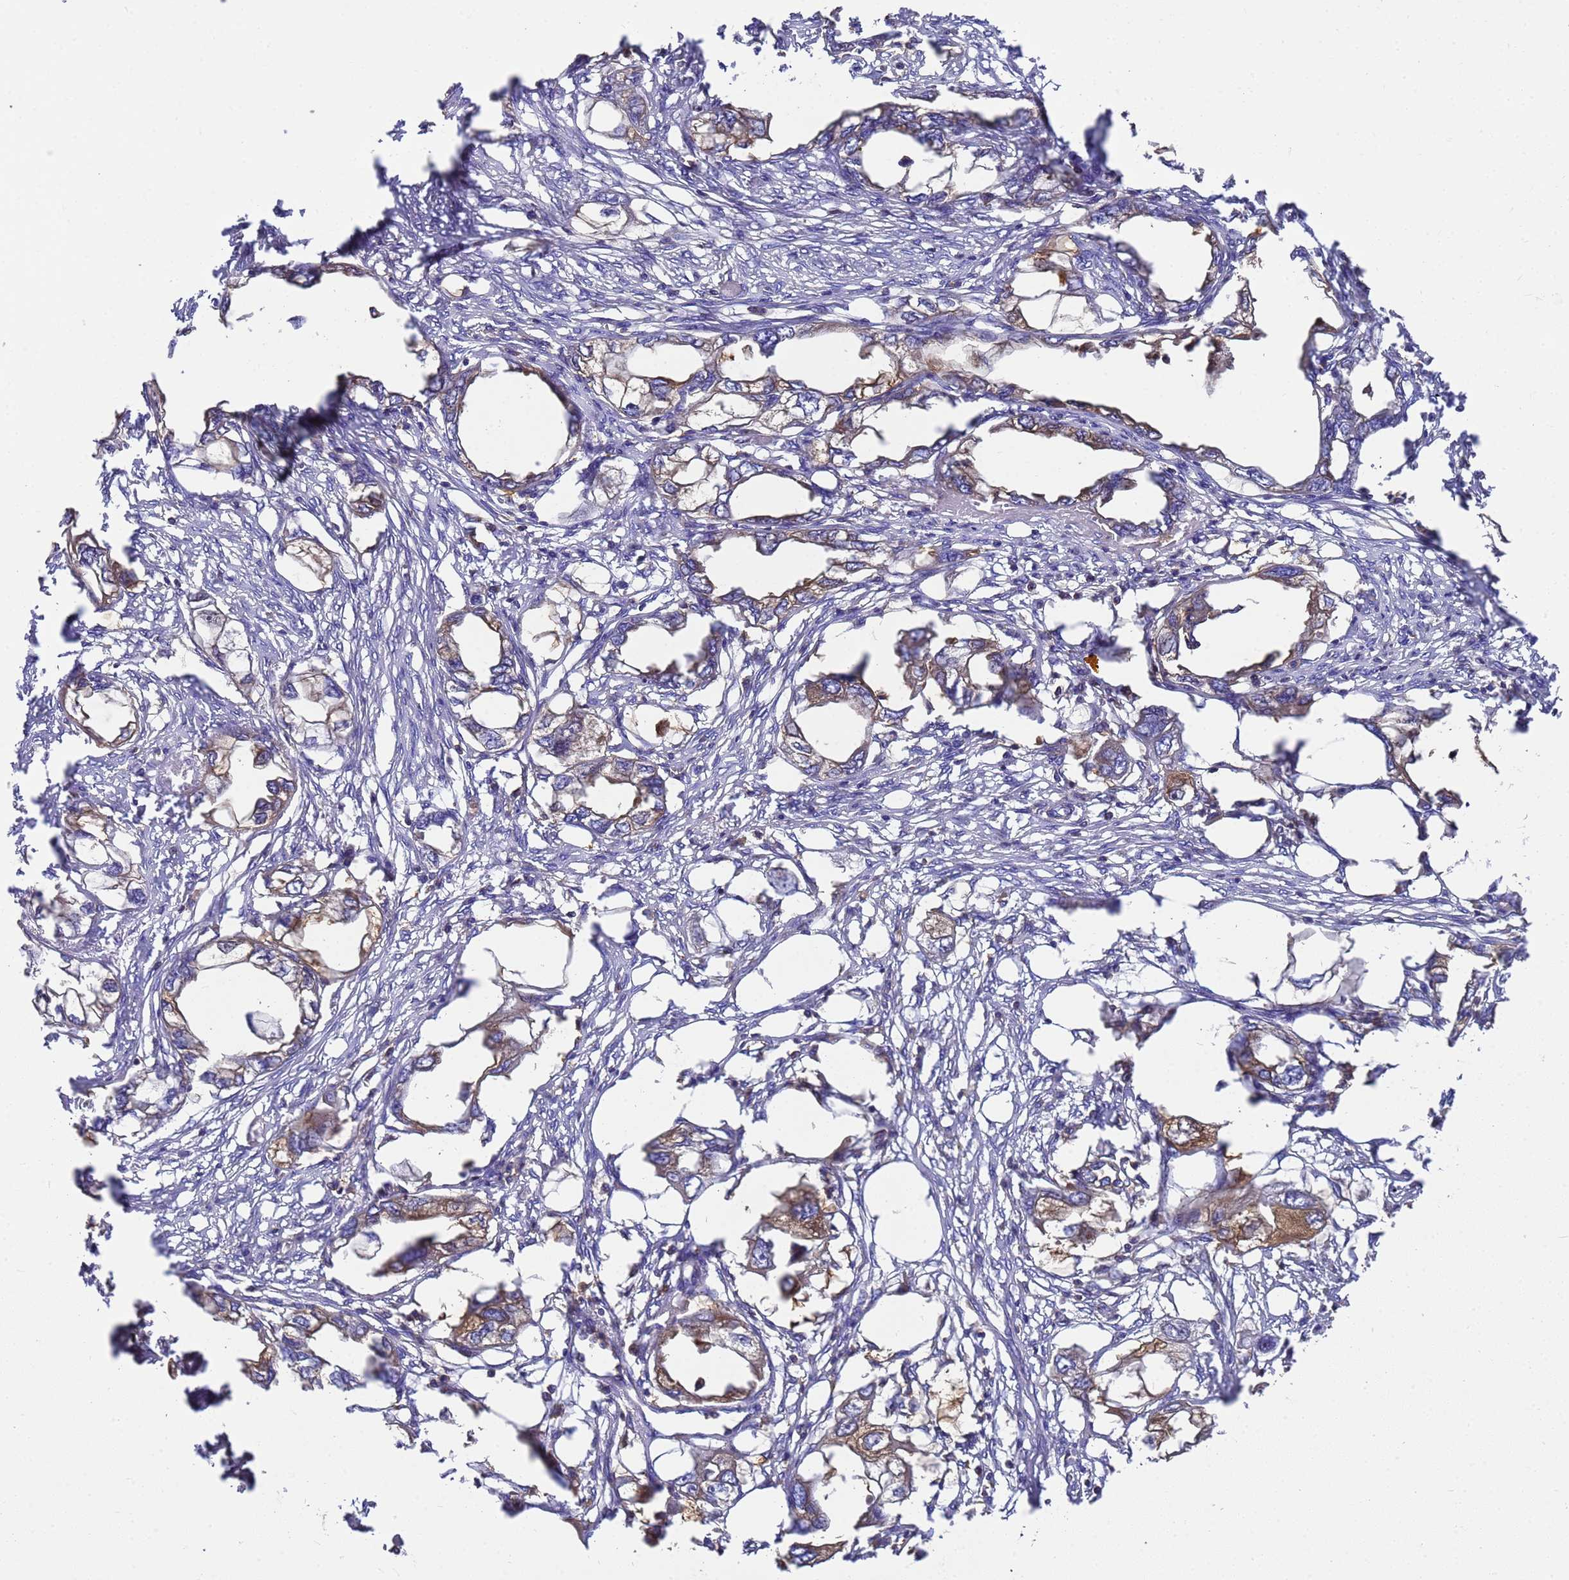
{"staining": {"intensity": "moderate", "quantity": "25%-75%", "location": "cytoplasmic/membranous"}, "tissue": "endometrial cancer", "cell_type": "Tumor cells", "image_type": "cancer", "snomed": [{"axis": "morphology", "description": "Adenocarcinoma, NOS"}, {"axis": "morphology", "description": "Adenocarcinoma, metastatic, NOS"}, {"axis": "topography", "description": "Adipose tissue"}, {"axis": "topography", "description": "Endometrium"}], "caption": "Immunohistochemistry (IHC) staining of metastatic adenocarcinoma (endometrial), which exhibits medium levels of moderate cytoplasmic/membranous staining in approximately 25%-75% of tumor cells indicating moderate cytoplasmic/membranous protein positivity. The staining was performed using DAB (3,3'-diaminobenzidine) (brown) for protein detection and nuclei were counterstained in hematoxylin (blue).", "gene": "ZNF235", "patient": {"sex": "female", "age": 67}}